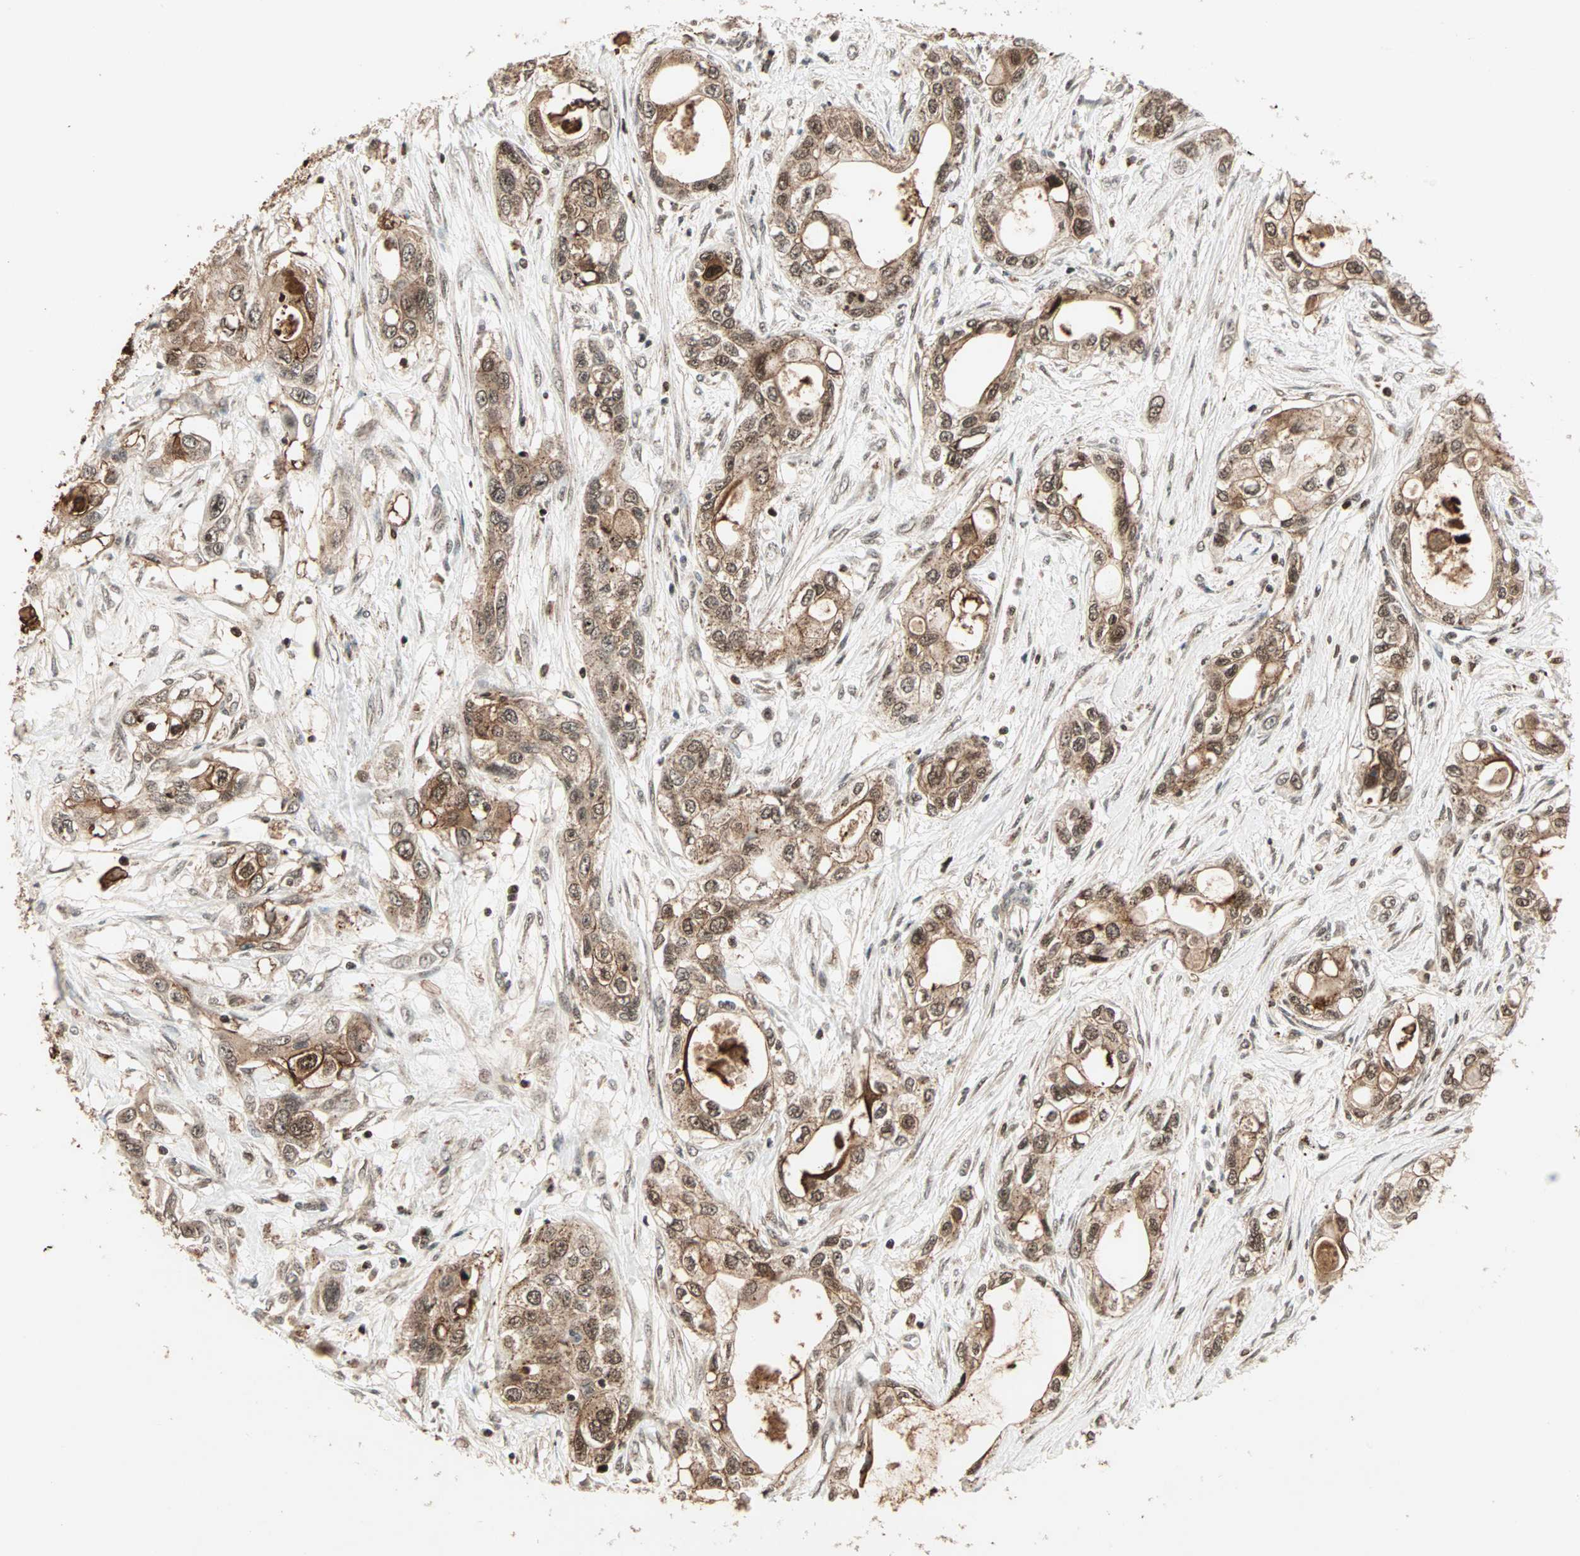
{"staining": {"intensity": "moderate", "quantity": ">75%", "location": "cytoplasmic/membranous,nuclear"}, "tissue": "pancreatic cancer", "cell_type": "Tumor cells", "image_type": "cancer", "snomed": [{"axis": "morphology", "description": "Adenocarcinoma, NOS"}, {"axis": "topography", "description": "Pancreas"}], "caption": "Adenocarcinoma (pancreatic) tissue demonstrates moderate cytoplasmic/membranous and nuclear staining in approximately >75% of tumor cells, visualized by immunohistochemistry.", "gene": "ZBED9", "patient": {"sex": "female", "age": 70}}